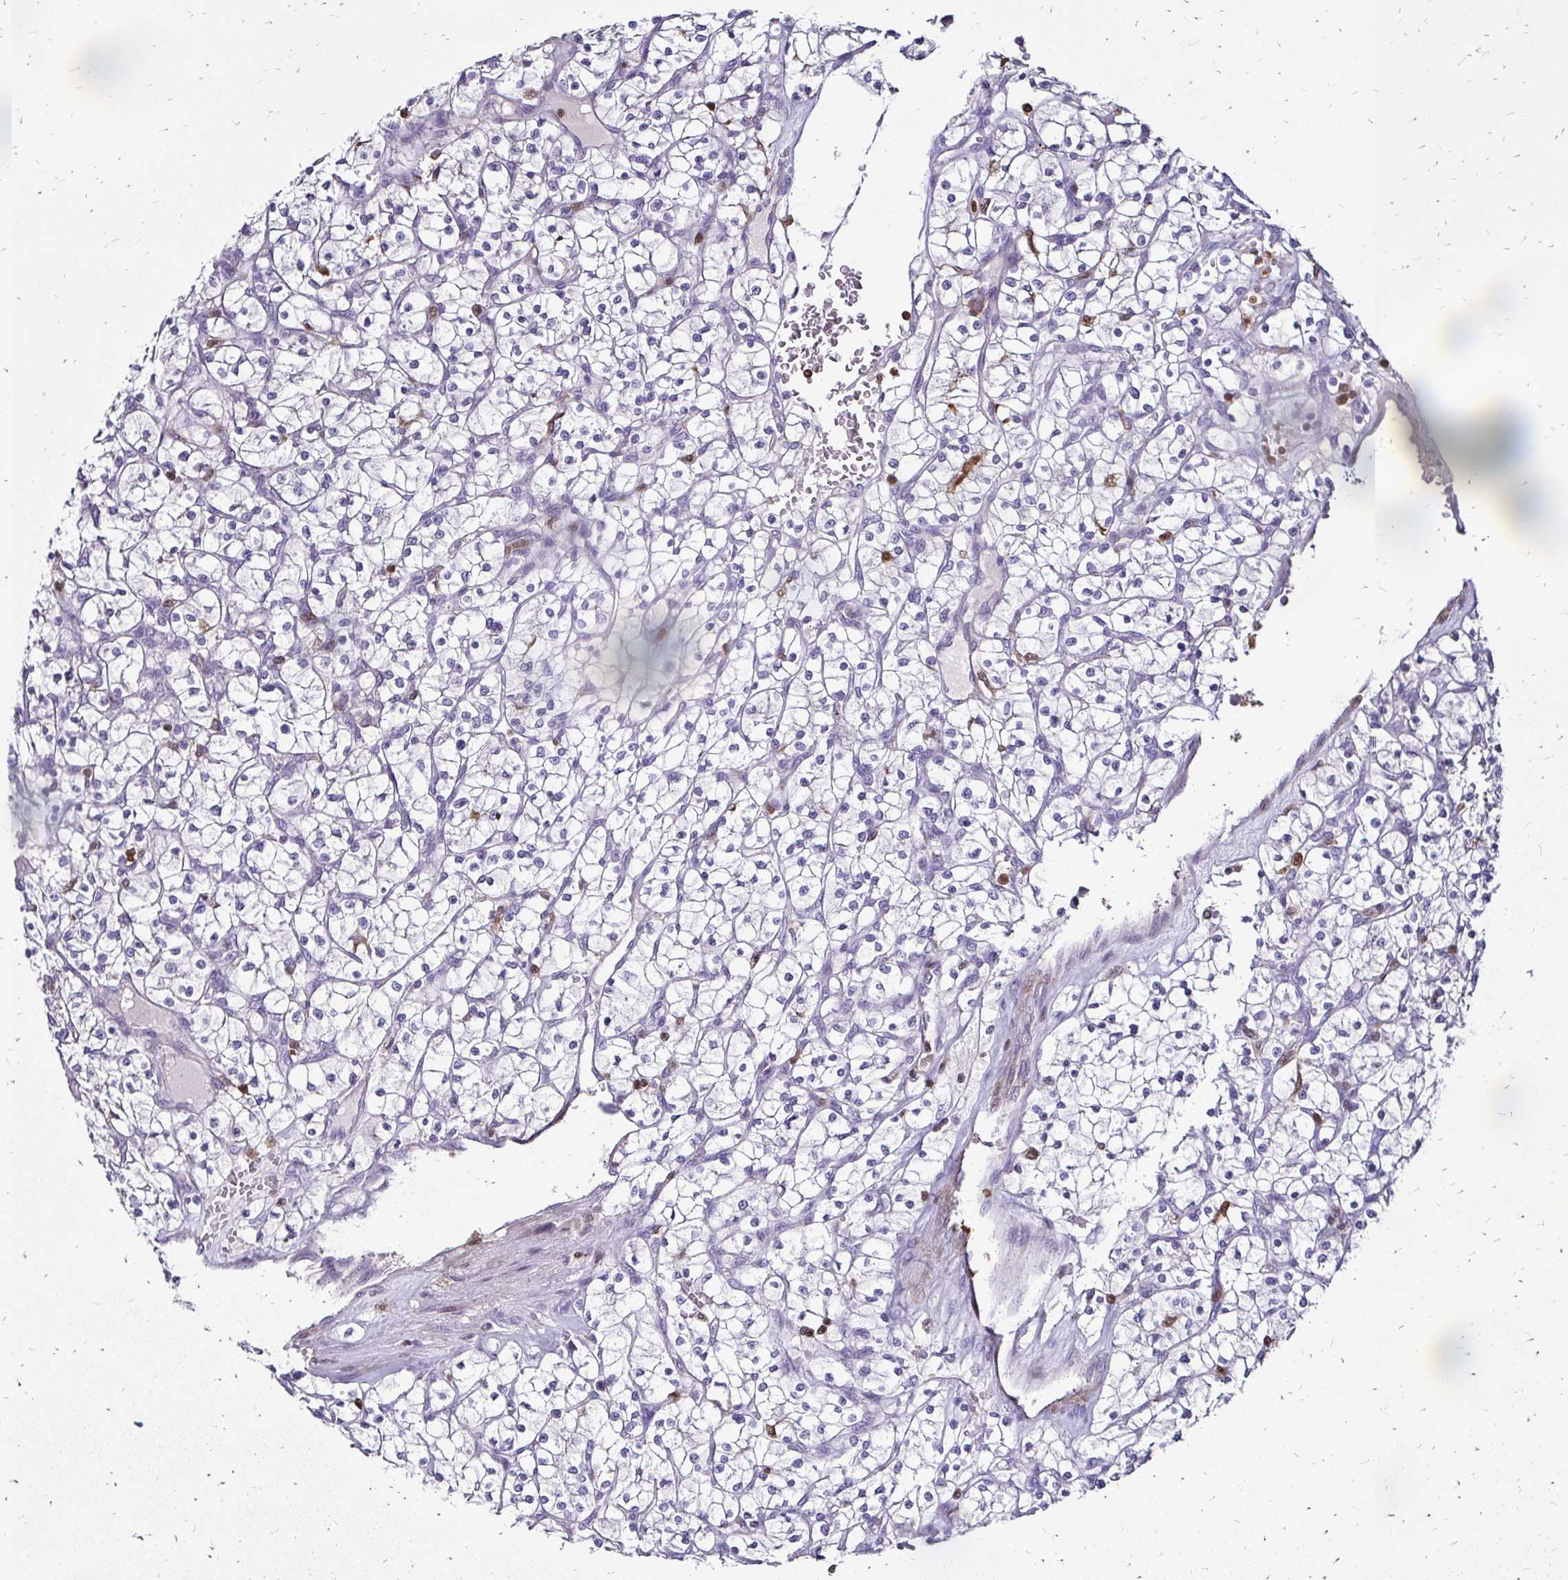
{"staining": {"intensity": "negative", "quantity": "none", "location": "none"}, "tissue": "renal cancer", "cell_type": "Tumor cells", "image_type": "cancer", "snomed": [{"axis": "morphology", "description": "Adenocarcinoma, NOS"}, {"axis": "topography", "description": "Kidney"}], "caption": "This micrograph is of renal cancer stained with immunohistochemistry to label a protein in brown with the nuclei are counter-stained blue. There is no staining in tumor cells.", "gene": "ZFP1", "patient": {"sex": "female", "age": 64}}